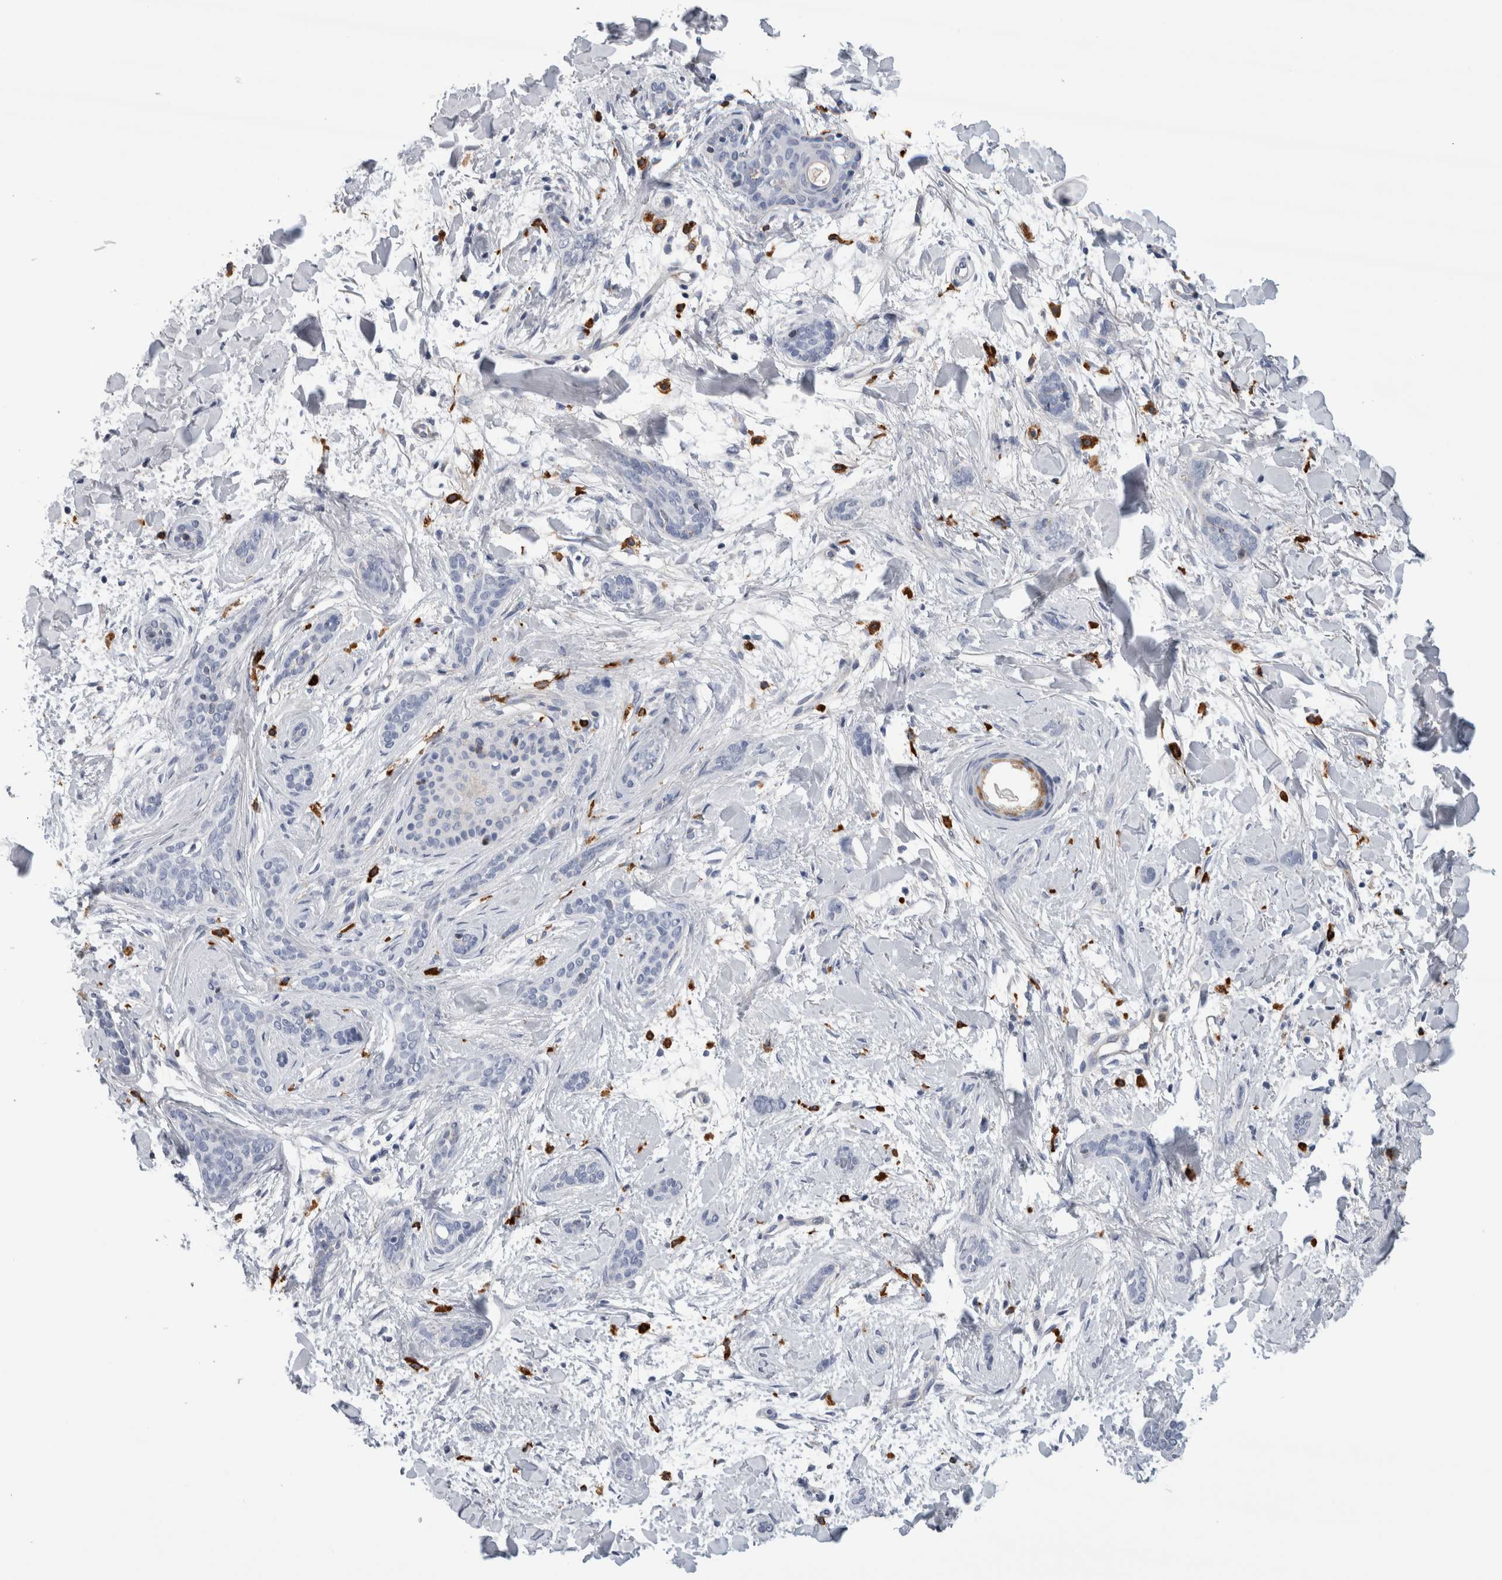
{"staining": {"intensity": "negative", "quantity": "none", "location": "none"}, "tissue": "skin cancer", "cell_type": "Tumor cells", "image_type": "cancer", "snomed": [{"axis": "morphology", "description": "Basal cell carcinoma"}, {"axis": "morphology", "description": "Adnexal tumor, benign"}, {"axis": "topography", "description": "Skin"}], "caption": "Photomicrograph shows no protein staining in tumor cells of skin basal cell carcinoma tissue.", "gene": "CD63", "patient": {"sex": "female", "age": 42}}